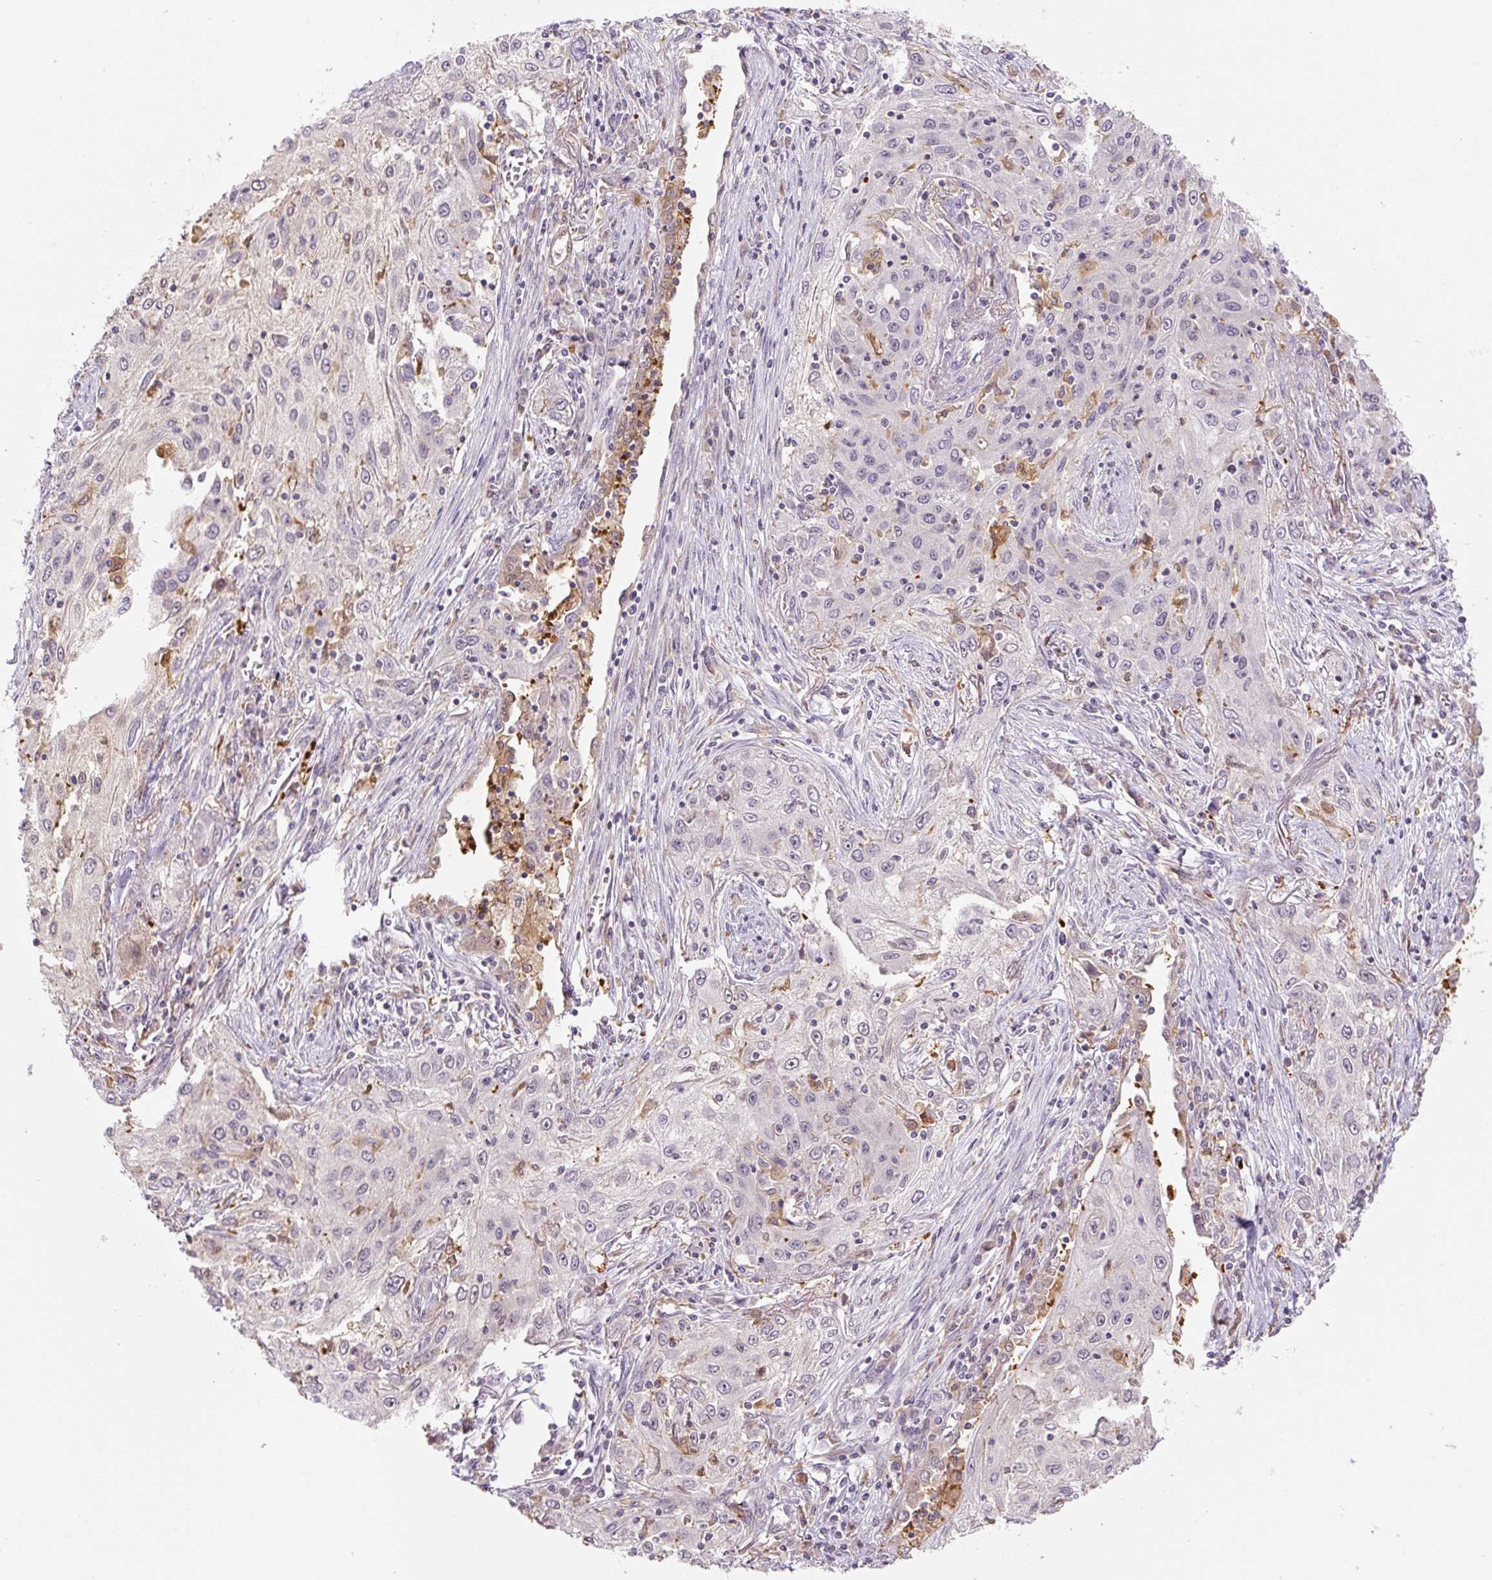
{"staining": {"intensity": "negative", "quantity": "none", "location": "none"}, "tissue": "lung cancer", "cell_type": "Tumor cells", "image_type": "cancer", "snomed": [{"axis": "morphology", "description": "Squamous cell carcinoma, NOS"}, {"axis": "topography", "description": "Lung"}], "caption": "Immunohistochemistry (IHC) image of lung squamous cell carcinoma stained for a protein (brown), which displays no expression in tumor cells.", "gene": "SPSB2", "patient": {"sex": "female", "age": 69}}